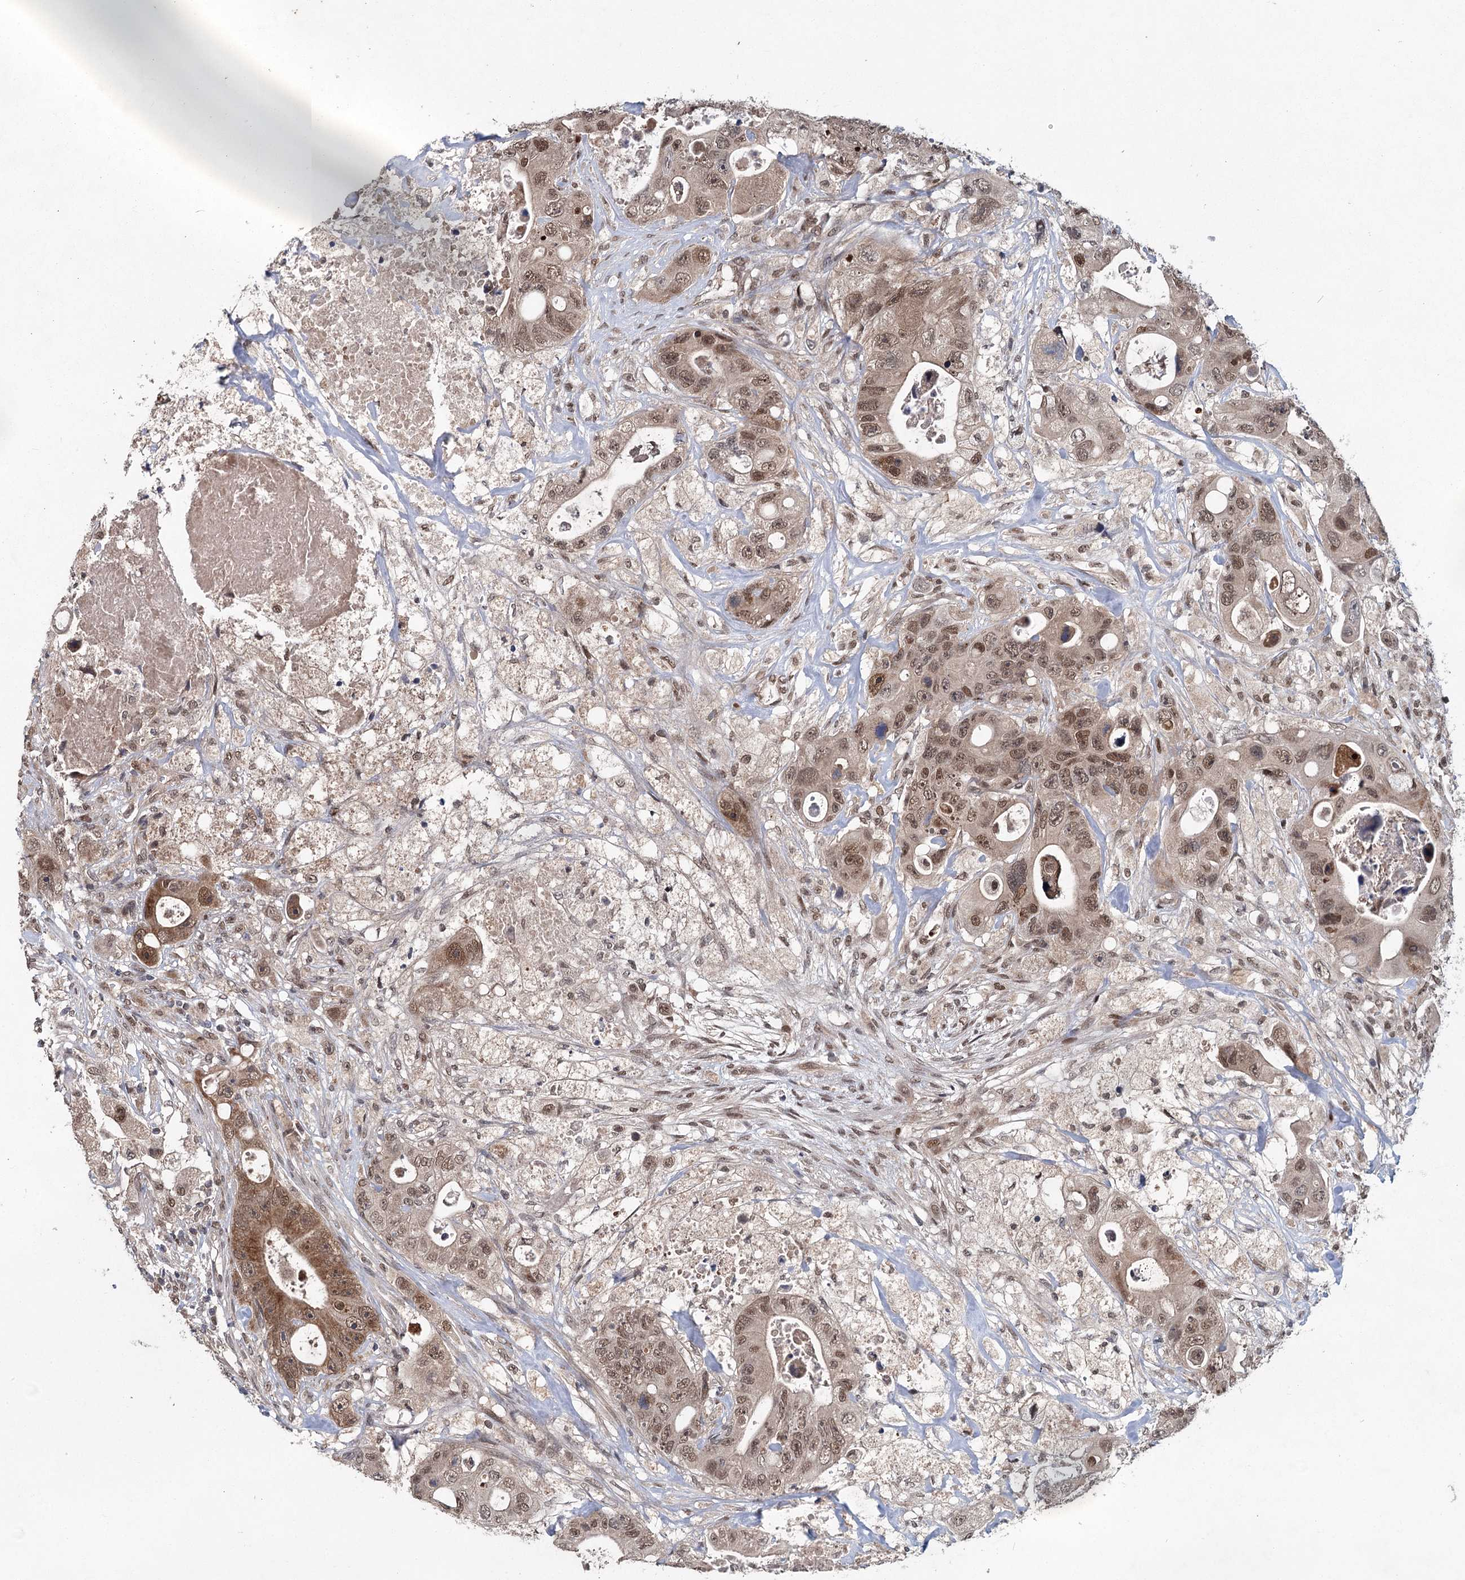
{"staining": {"intensity": "moderate", "quantity": ">75%", "location": "nuclear"}, "tissue": "colorectal cancer", "cell_type": "Tumor cells", "image_type": "cancer", "snomed": [{"axis": "morphology", "description": "Adenocarcinoma, NOS"}, {"axis": "topography", "description": "Colon"}], "caption": "Colorectal cancer was stained to show a protein in brown. There is medium levels of moderate nuclear staining in approximately >75% of tumor cells.", "gene": "MYG1", "patient": {"sex": "female", "age": 46}}